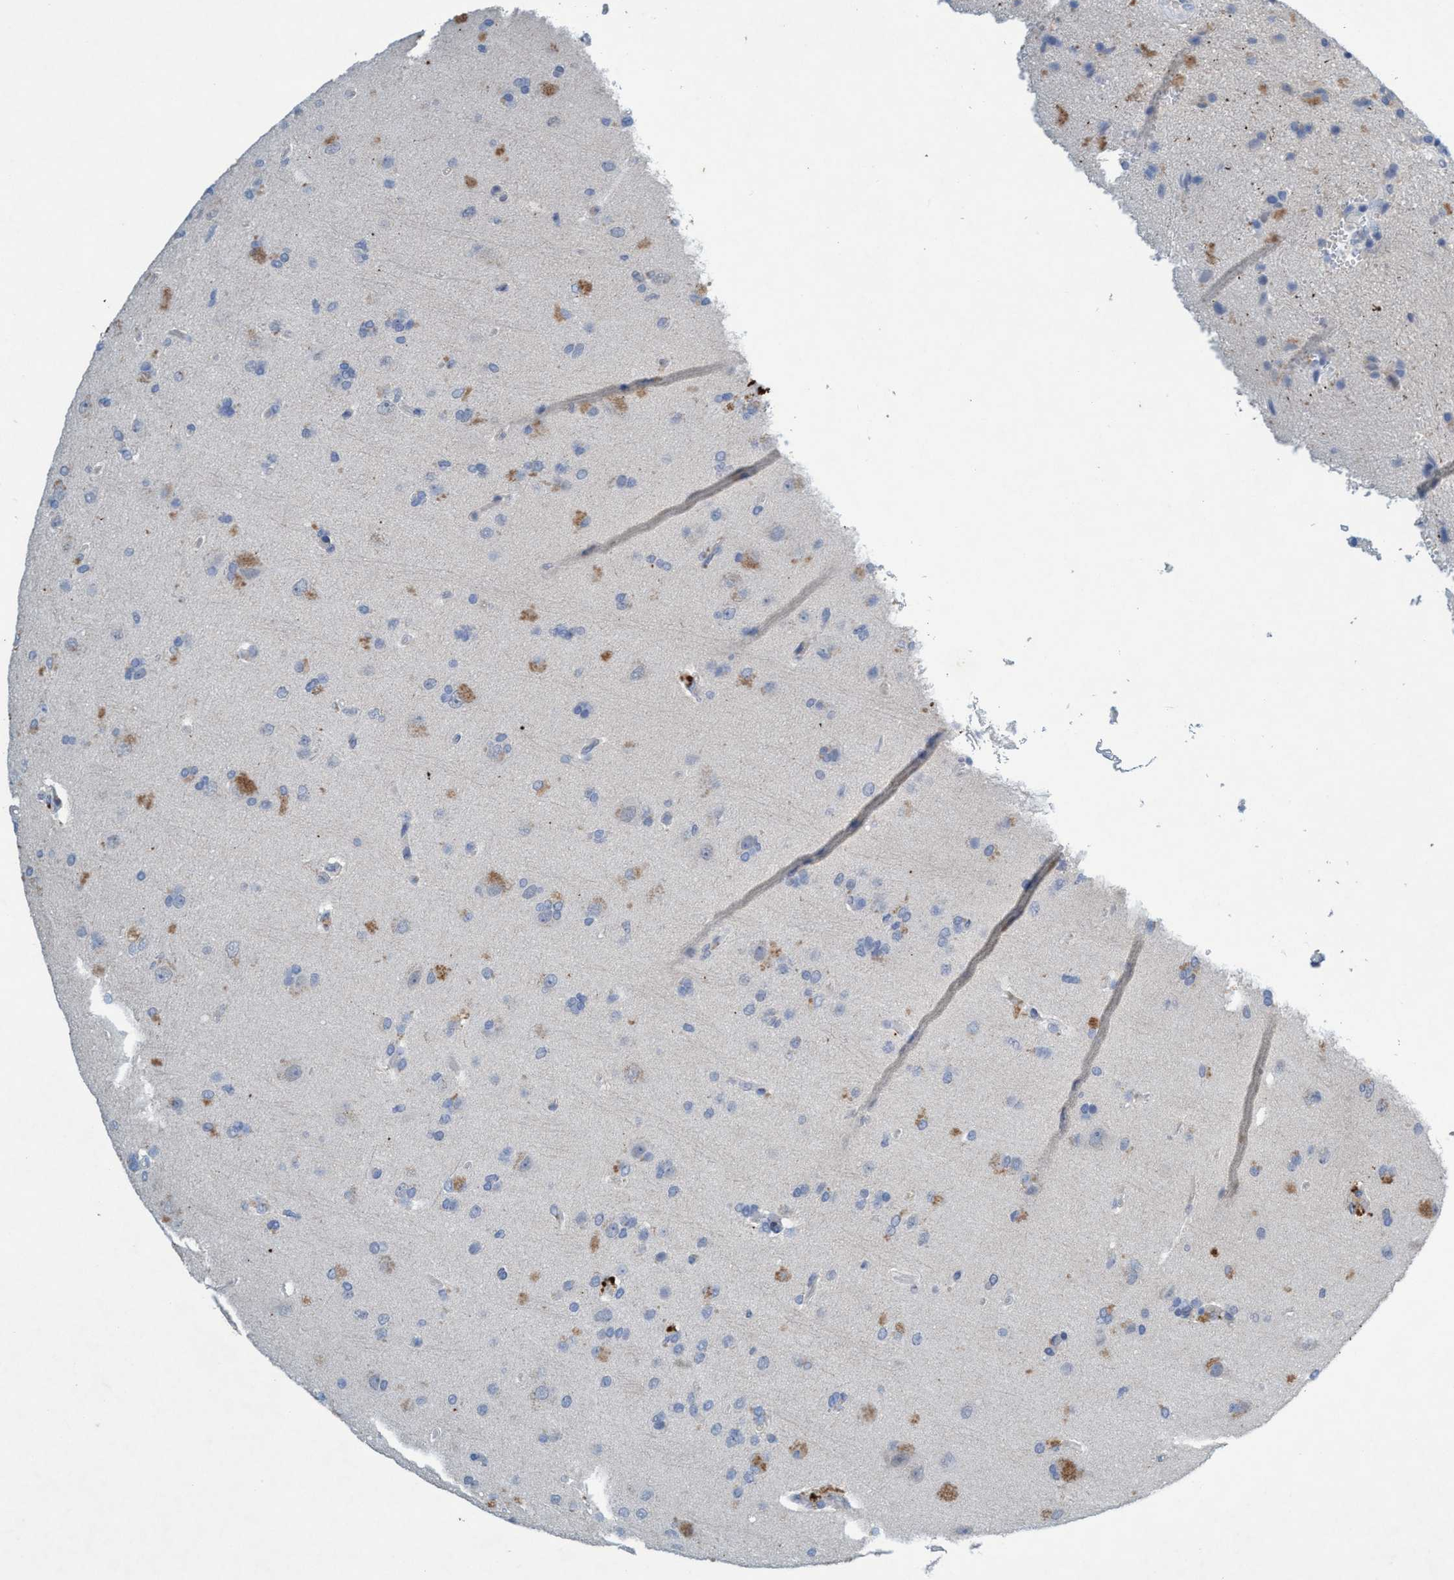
{"staining": {"intensity": "moderate", "quantity": "<25%", "location": "cytoplasmic/membranous"}, "tissue": "glioma", "cell_type": "Tumor cells", "image_type": "cancer", "snomed": [{"axis": "morphology", "description": "Glioma, malignant, High grade"}, {"axis": "topography", "description": "Brain"}], "caption": "A micrograph showing moderate cytoplasmic/membranous expression in approximately <25% of tumor cells in malignant glioma (high-grade), as visualized by brown immunohistochemical staining.", "gene": "RNF208", "patient": {"sex": "male", "age": 72}}